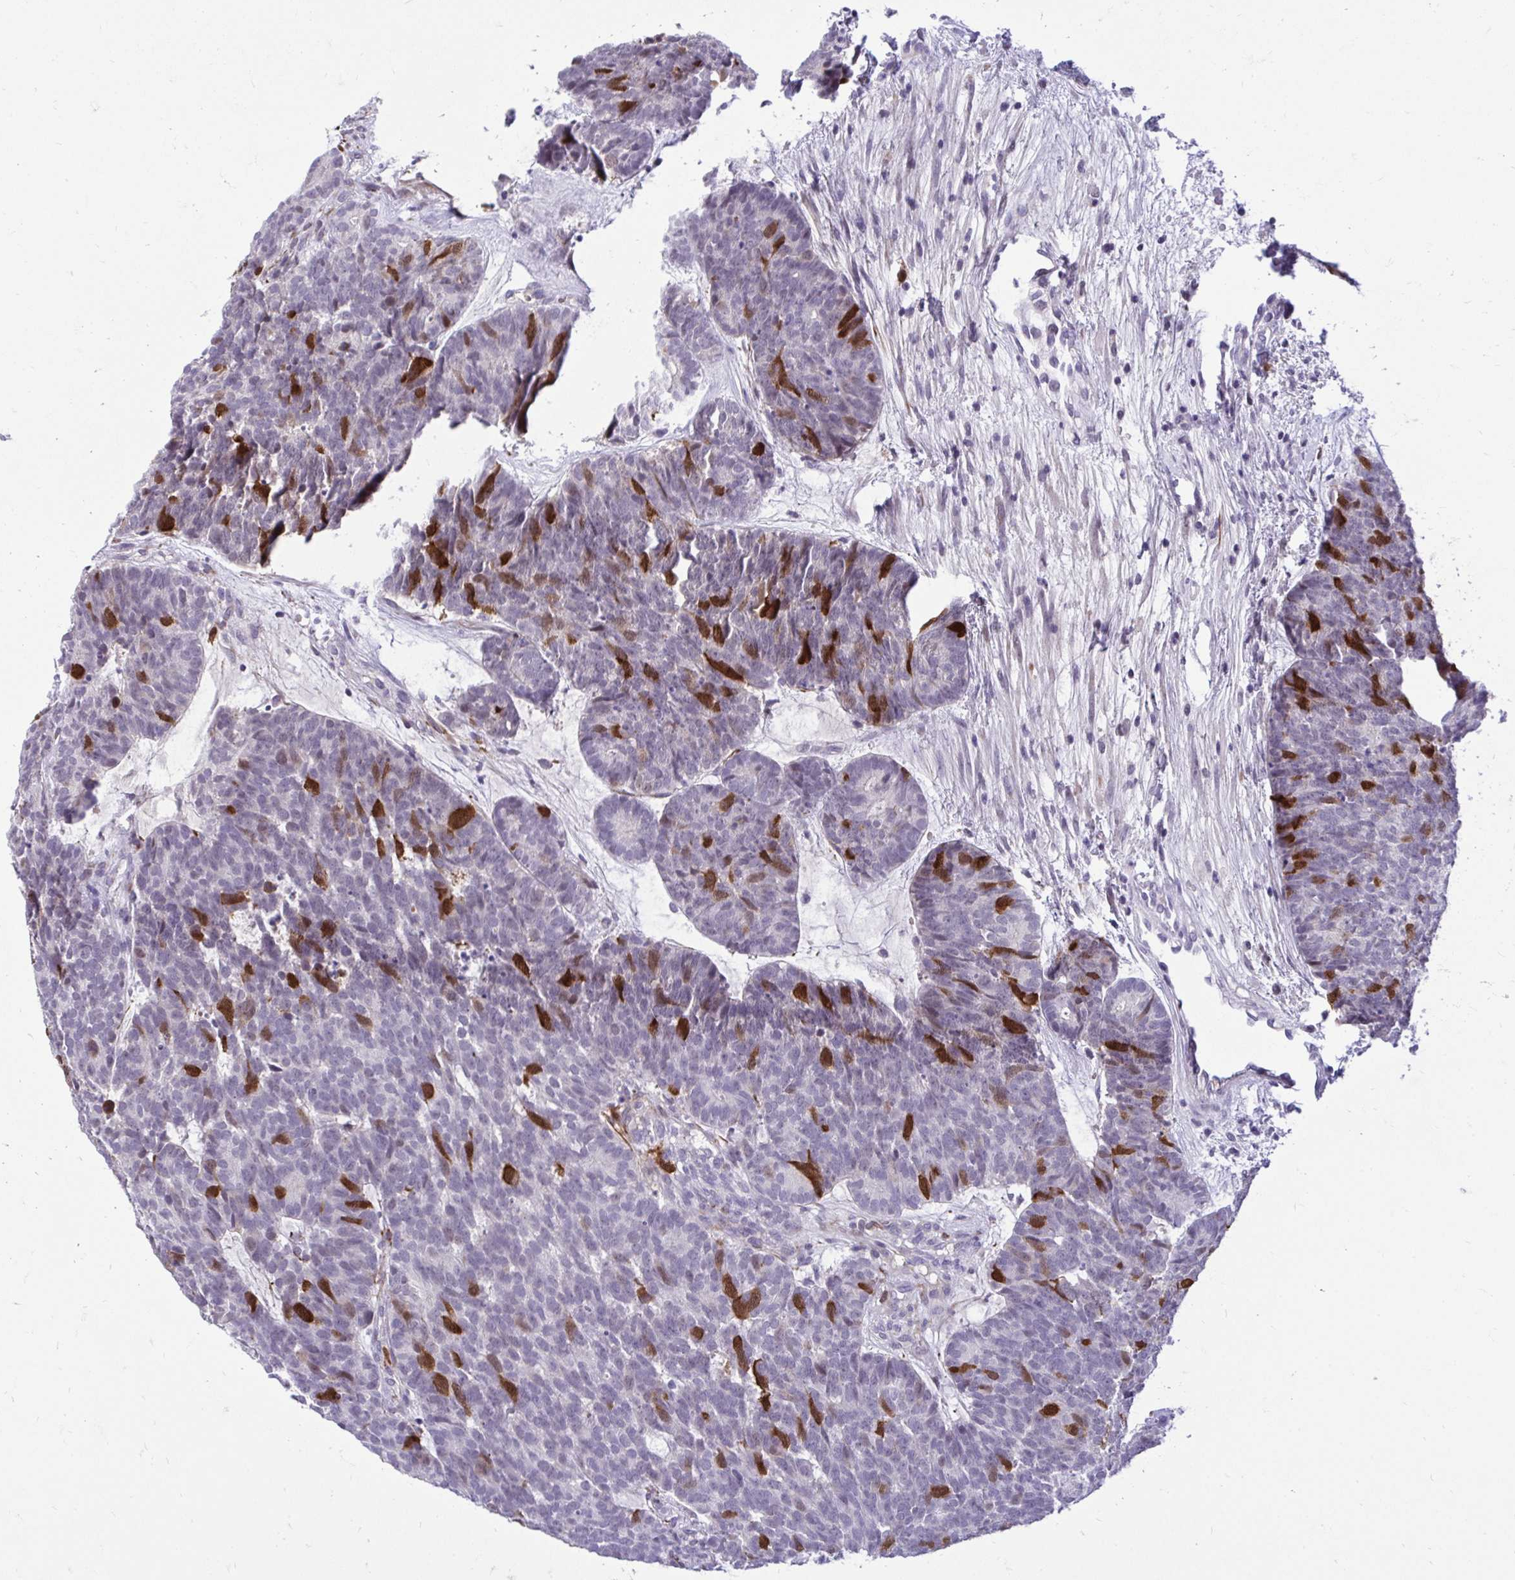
{"staining": {"intensity": "strong", "quantity": "<25%", "location": "cytoplasmic/membranous,nuclear"}, "tissue": "head and neck cancer", "cell_type": "Tumor cells", "image_type": "cancer", "snomed": [{"axis": "morphology", "description": "Adenocarcinoma, NOS"}, {"axis": "topography", "description": "Head-Neck"}], "caption": "Tumor cells exhibit strong cytoplasmic/membranous and nuclear positivity in approximately <25% of cells in head and neck cancer (adenocarcinoma). The protein is shown in brown color, while the nuclei are stained blue.", "gene": "CDC20", "patient": {"sex": "female", "age": 81}}